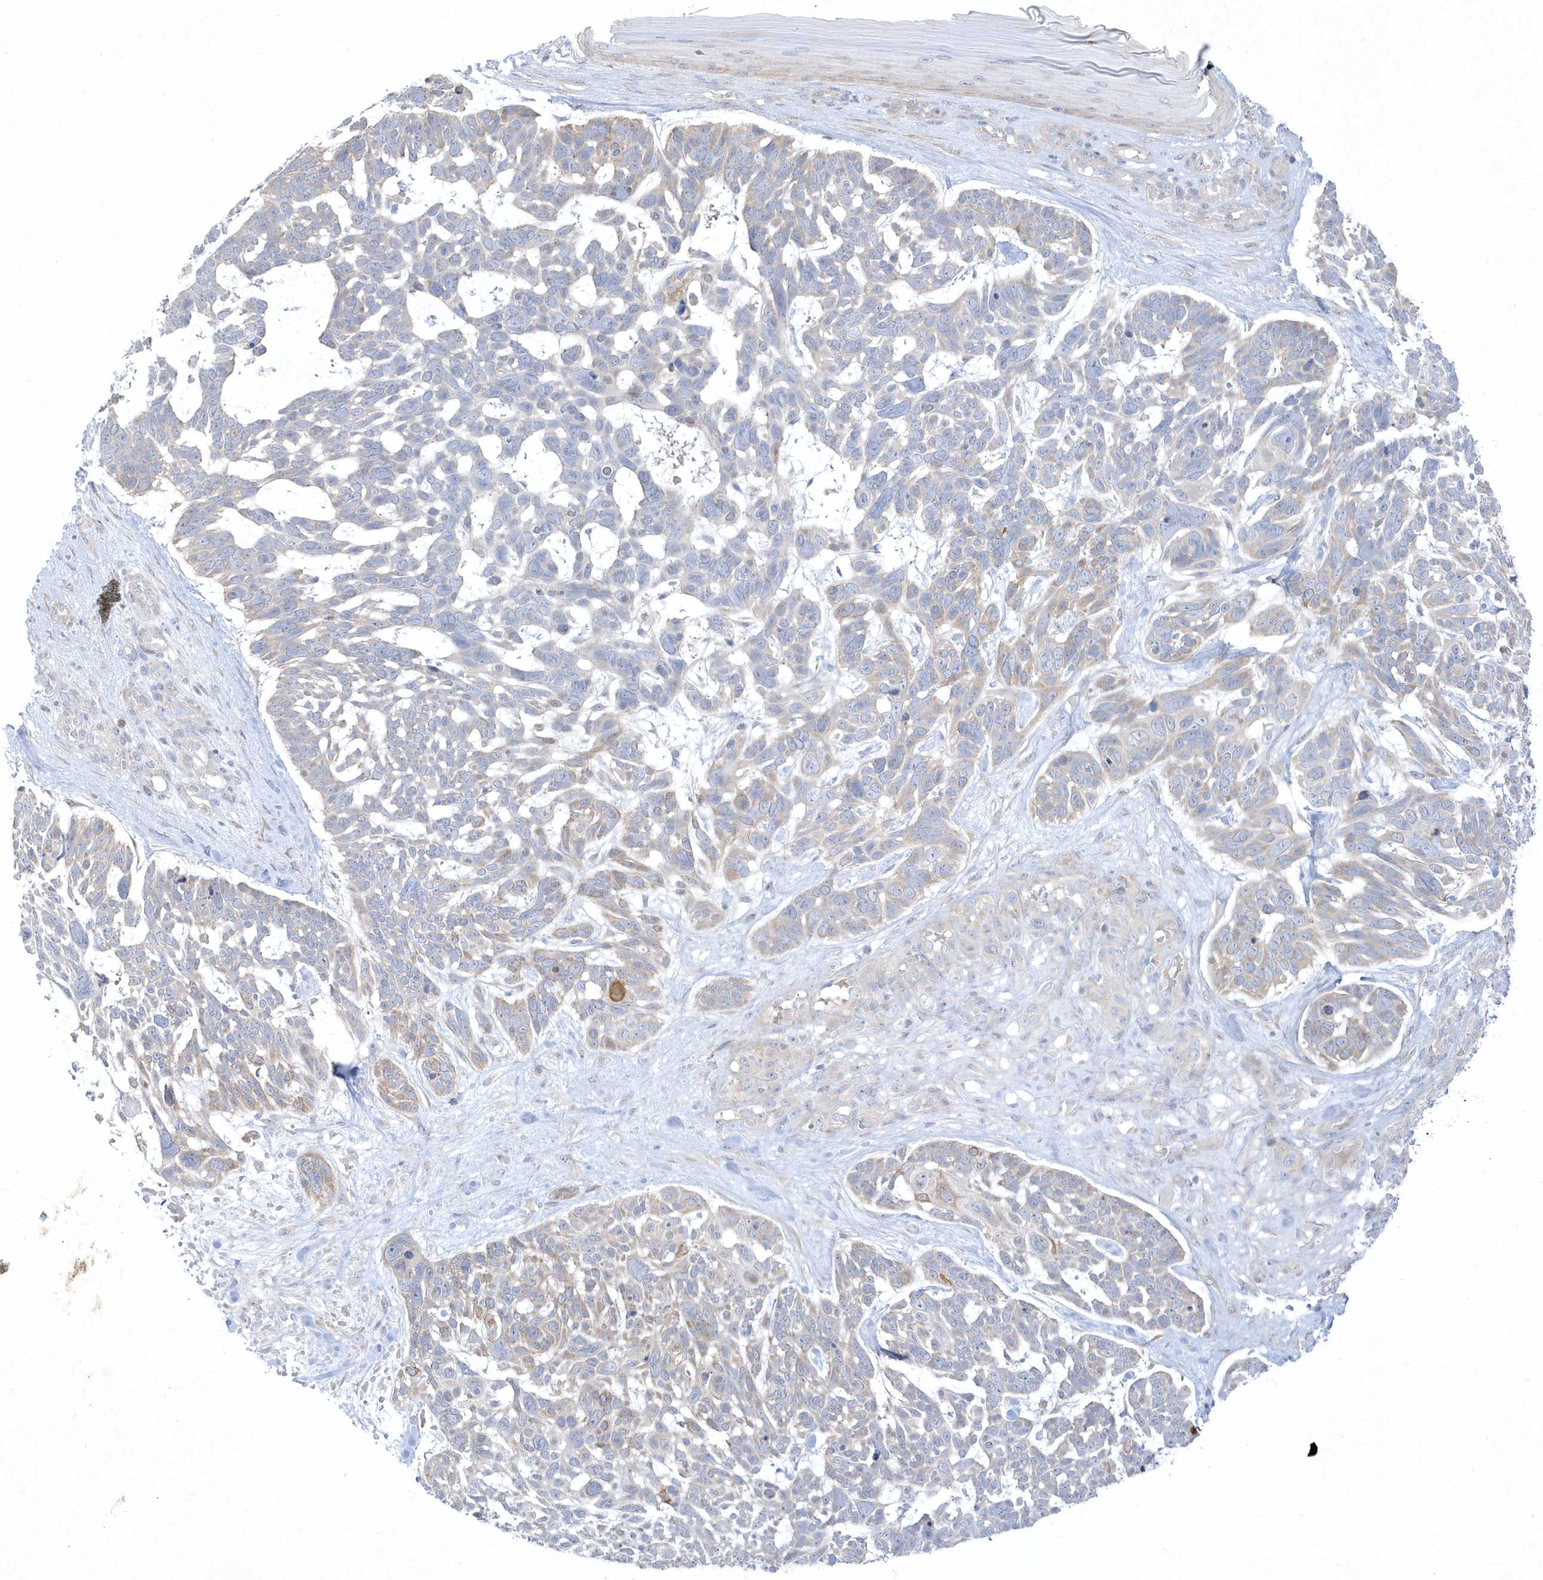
{"staining": {"intensity": "weak", "quantity": "<25%", "location": "cytoplasmic/membranous"}, "tissue": "skin cancer", "cell_type": "Tumor cells", "image_type": "cancer", "snomed": [{"axis": "morphology", "description": "Basal cell carcinoma"}, {"axis": "topography", "description": "Skin"}], "caption": "Immunohistochemical staining of human skin cancer demonstrates no significant expression in tumor cells. (DAB (3,3'-diaminobenzidine) immunohistochemistry, high magnification).", "gene": "LARS1", "patient": {"sex": "male", "age": 88}}